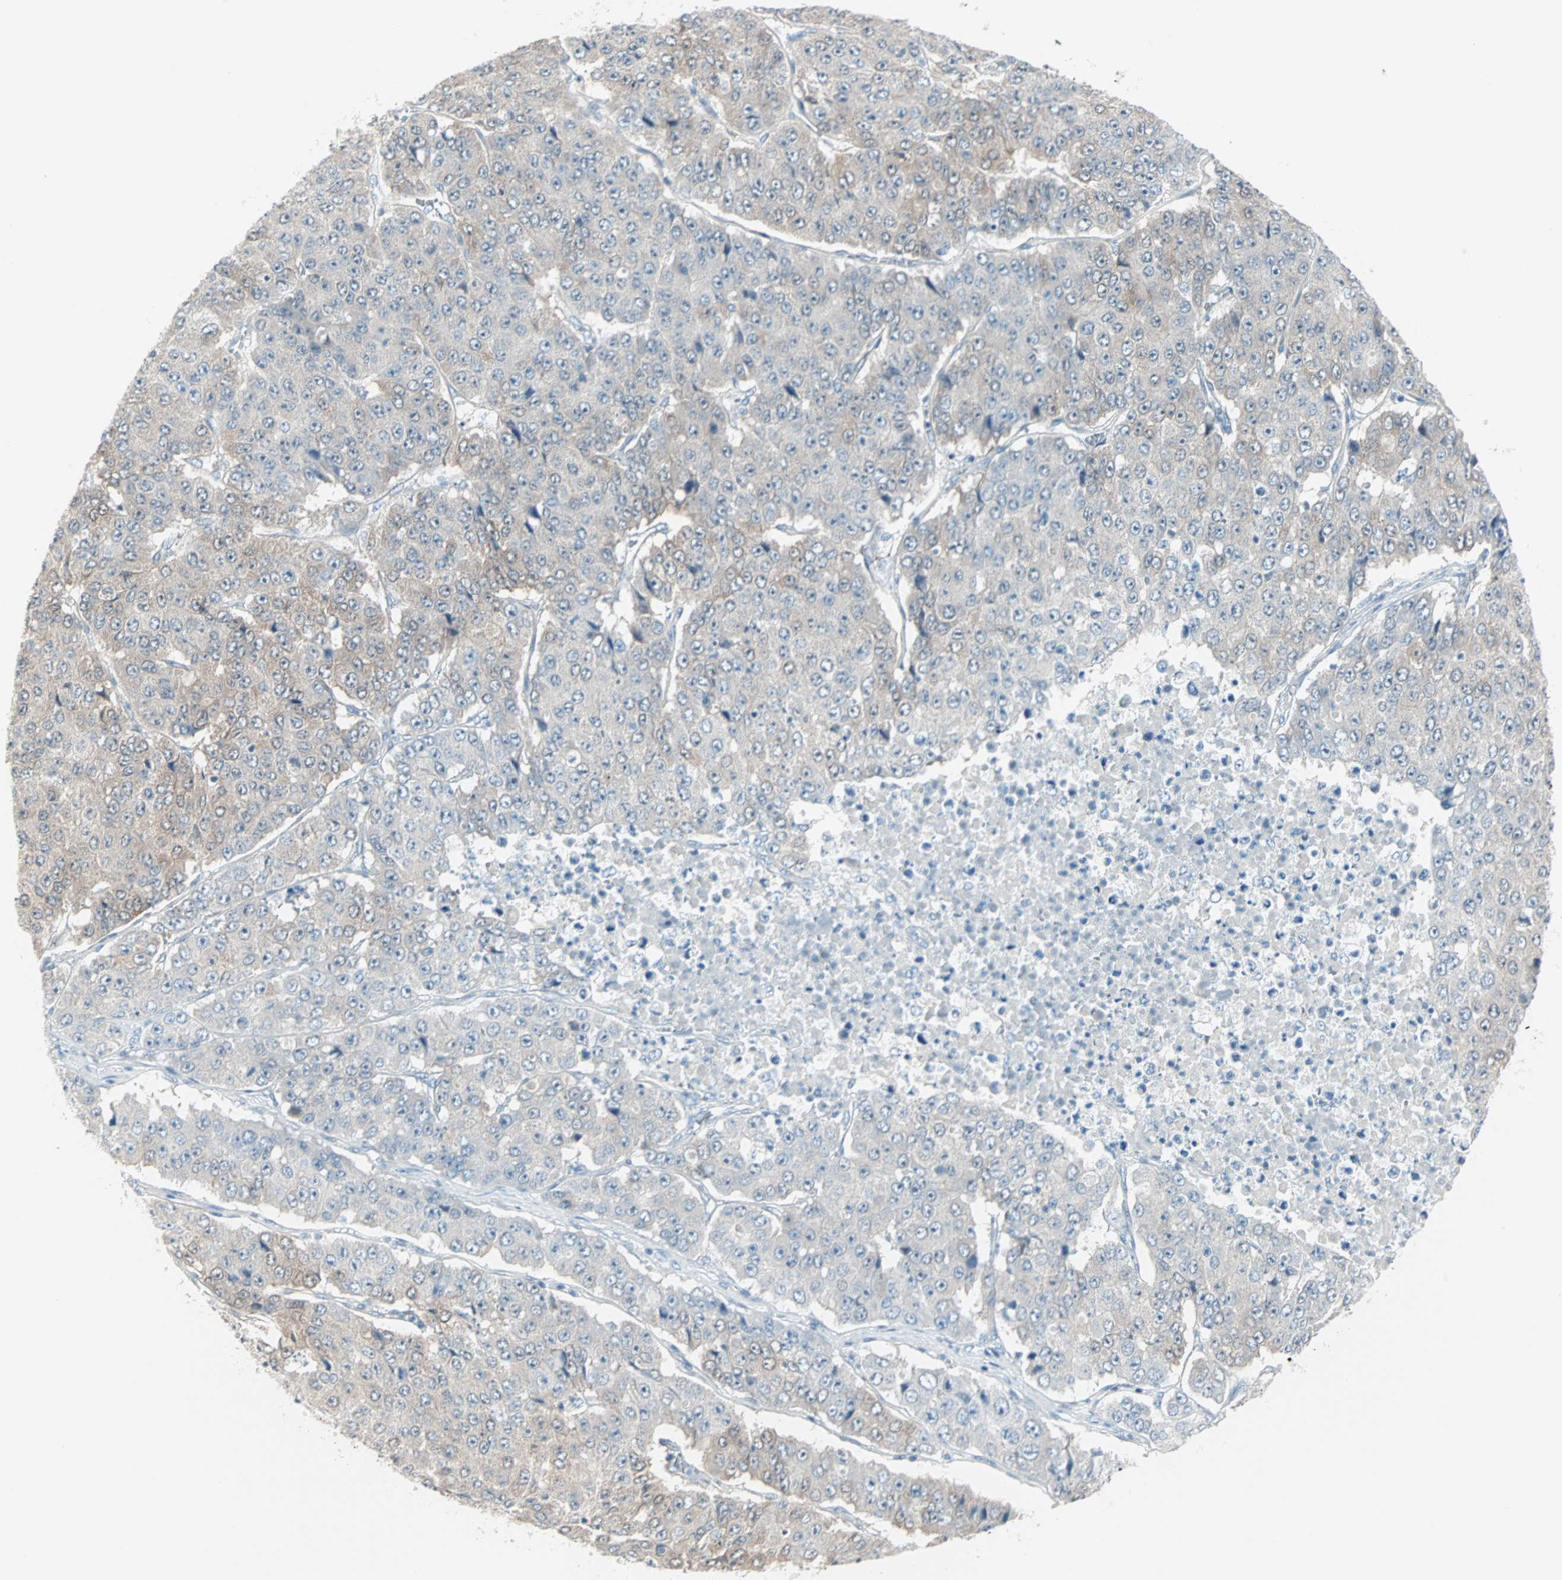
{"staining": {"intensity": "weak", "quantity": "25%-75%", "location": "cytoplasmic/membranous"}, "tissue": "pancreatic cancer", "cell_type": "Tumor cells", "image_type": "cancer", "snomed": [{"axis": "morphology", "description": "Adenocarcinoma, NOS"}, {"axis": "topography", "description": "Pancreas"}], "caption": "Tumor cells reveal weak cytoplasmic/membranous positivity in about 25%-75% of cells in pancreatic adenocarcinoma.", "gene": "SULT1C2", "patient": {"sex": "male", "age": 50}}